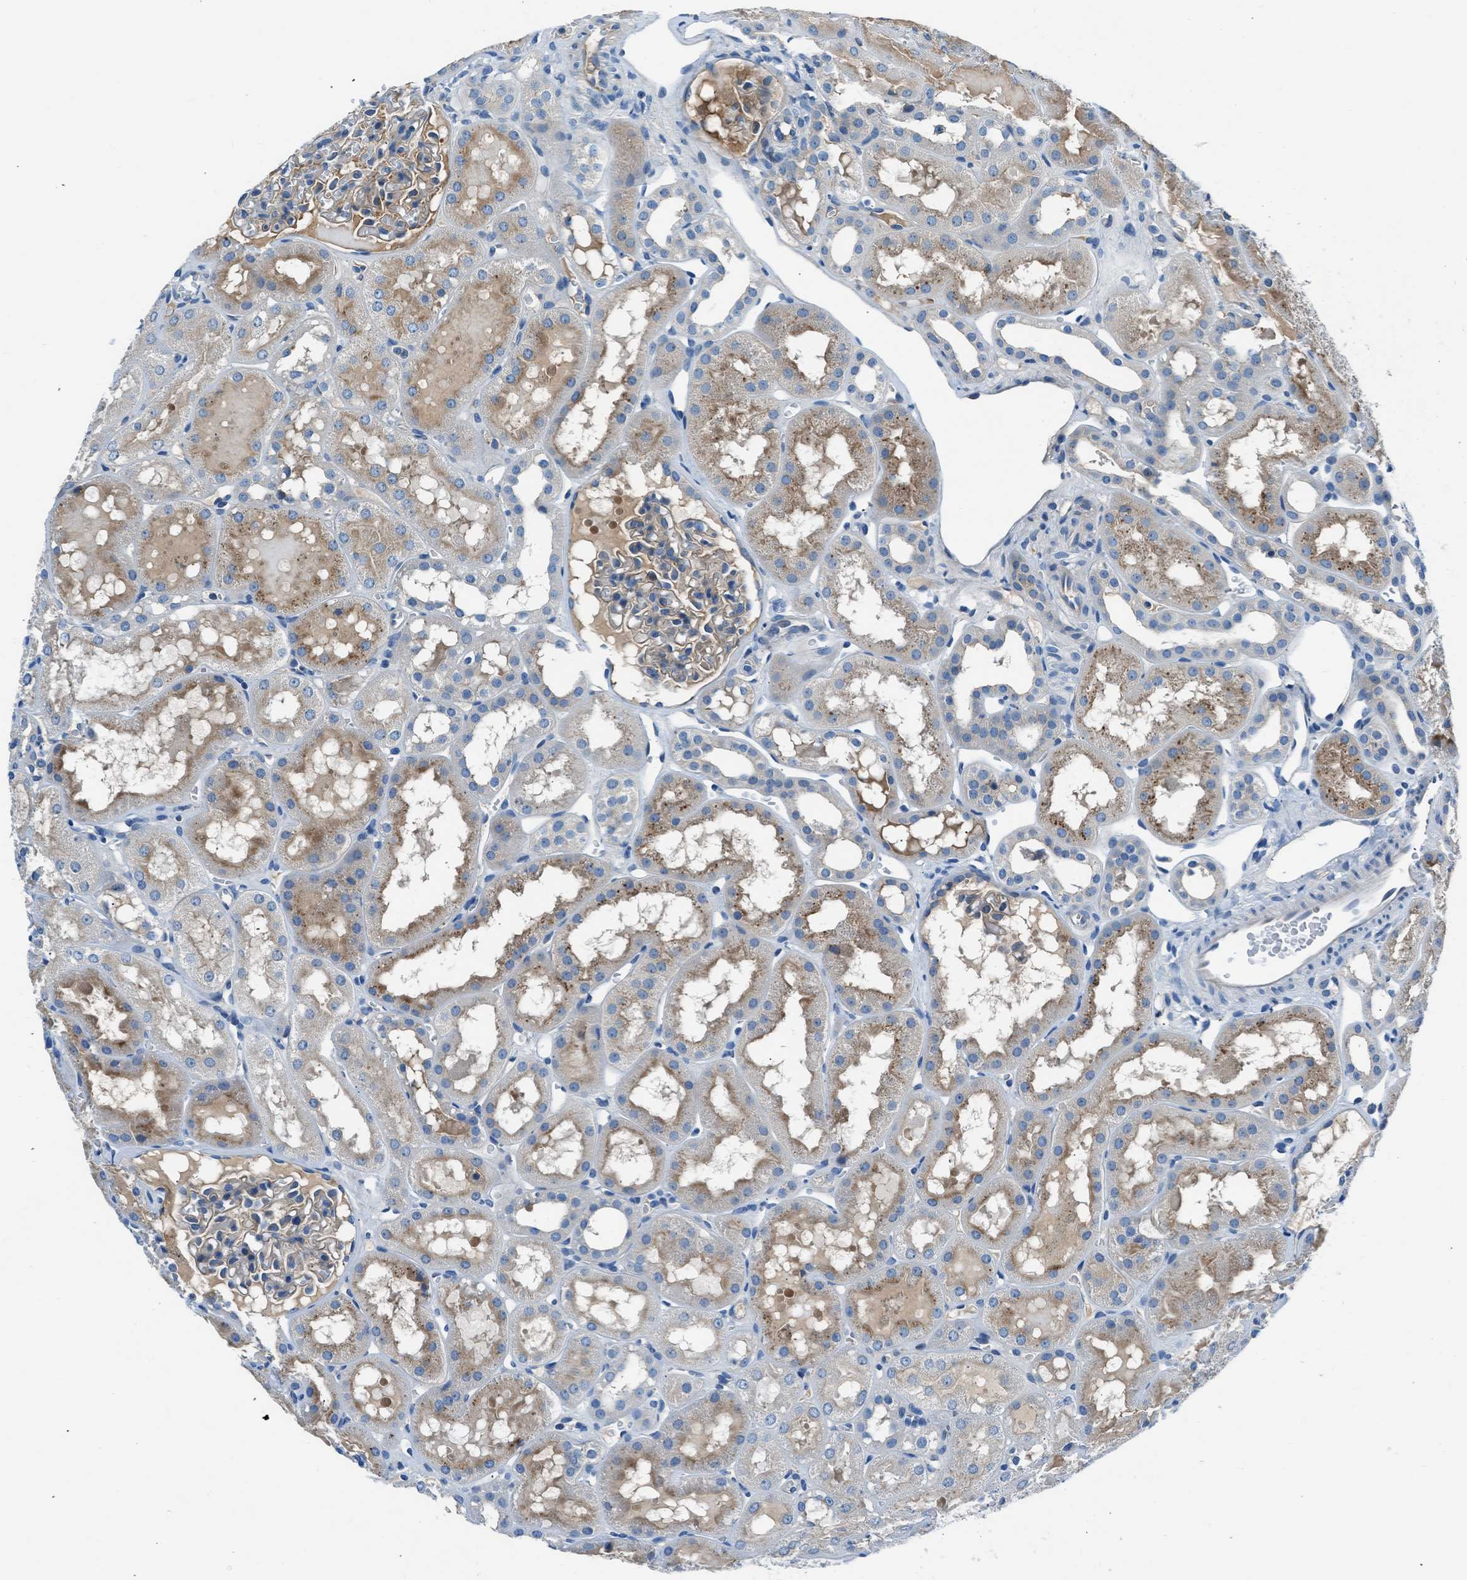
{"staining": {"intensity": "weak", "quantity": "<25%", "location": "cytoplasmic/membranous"}, "tissue": "kidney", "cell_type": "Cells in glomeruli", "image_type": "normal", "snomed": [{"axis": "morphology", "description": "Normal tissue, NOS"}, {"axis": "topography", "description": "Kidney"}, {"axis": "topography", "description": "Urinary bladder"}], "caption": "This image is of normal kidney stained with IHC to label a protein in brown with the nuclei are counter-stained blue. There is no positivity in cells in glomeruli. (IHC, brightfield microscopy, high magnification).", "gene": "SLC38A6", "patient": {"sex": "male", "age": 16}}